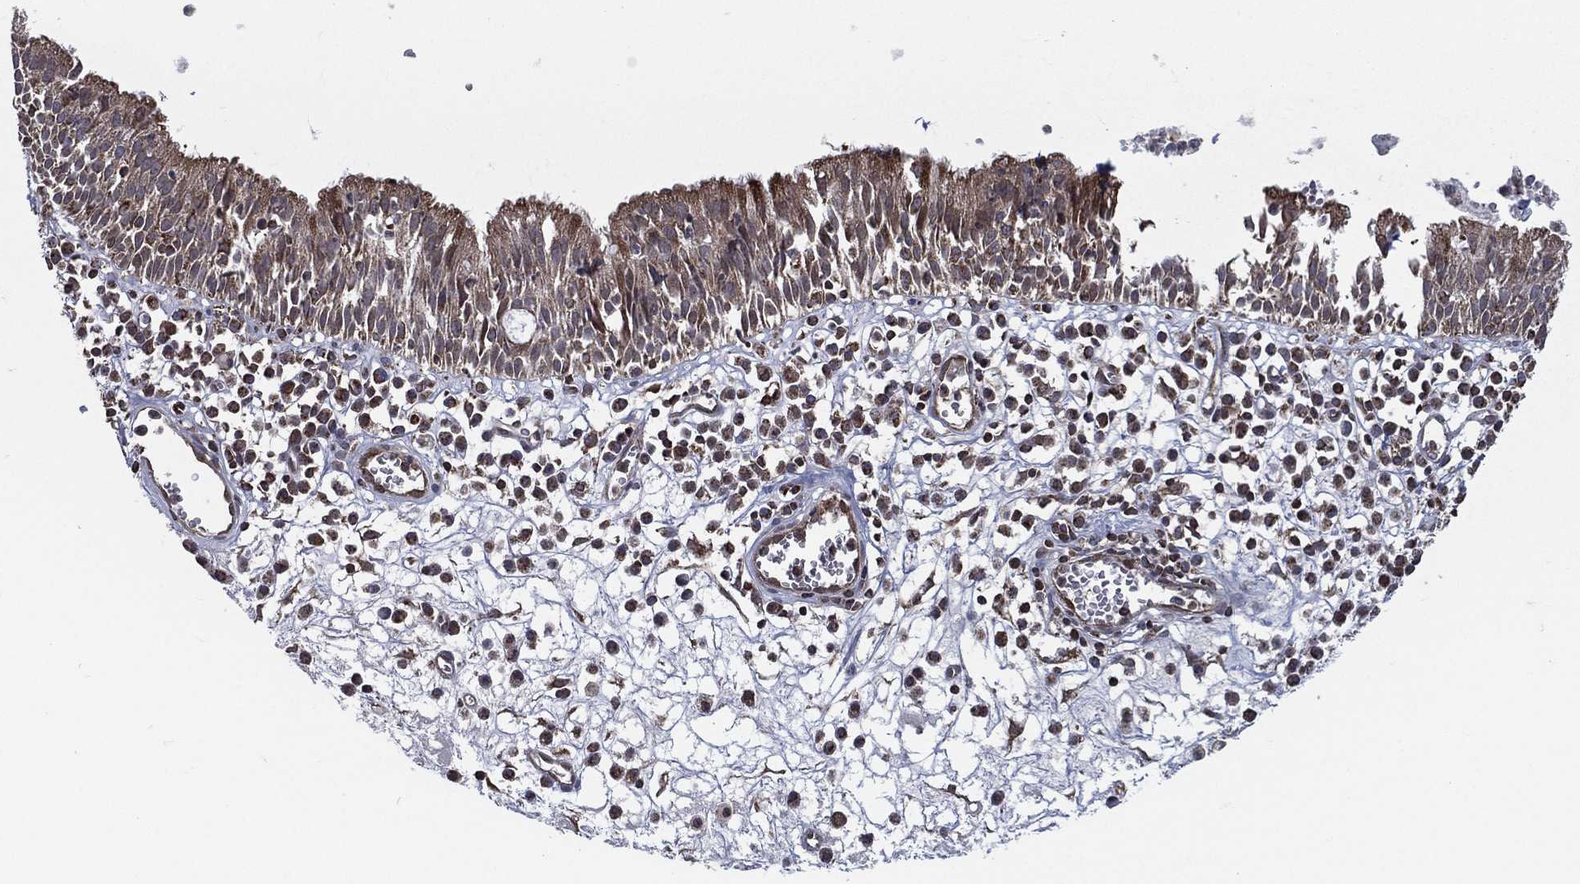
{"staining": {"intensity": "moderate", "quantity": "<25%", "location": "cytoplasmic/membranous"}, "tissue": "nasopharynx", "cell_type": "Respiratory epithelial cells", "image_type": "normal", "snomed": [{"axis": "morphology", "description": "Normal tissue, NOS"}, {"axis": "topography", "description": "Nasopharynx"}], "caption": "This image reveals normal nasopharynx stained with immunohistochemistry (IHC) to label a protein in brown. The cytoplasmic/membranous of respiratory epithelial cells show moderate positivity for the protein. Nuclei are counter-stained blue.", "gene": "ENSG00000288684", "patient": {"sex": "female", "age": 77}}